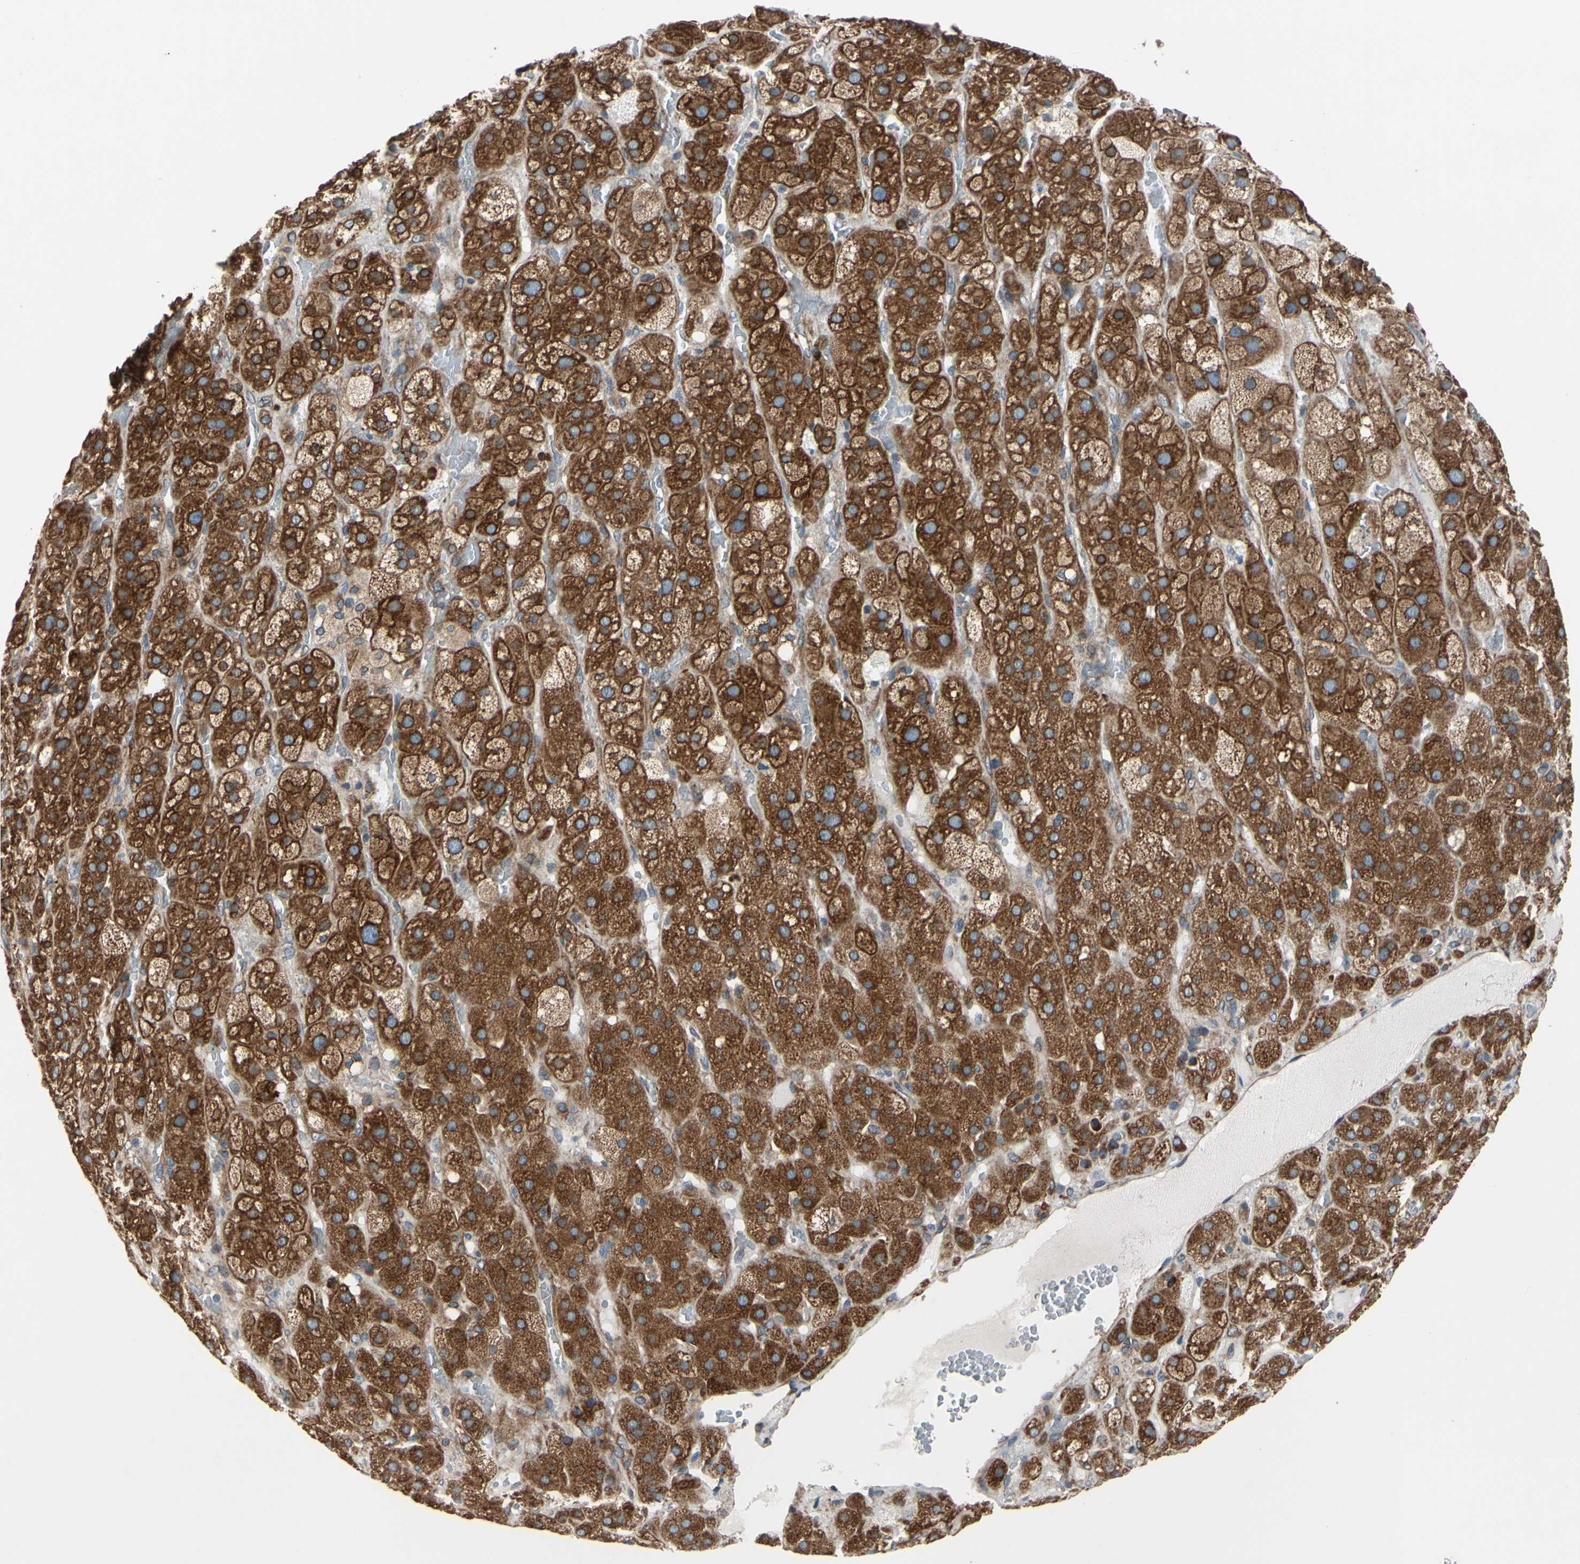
{"staining": {"intensity": "strong", "quantity": ">75%", "location": "cytoplasmic/membranous"}, "tissue": "adrenal gland", "cell_type": "Glandular cells", "image_type": "normal", "snomed": [{"axis": "morphology", "description": "Normal tissue, NOS"}, {"axis": "topography", "description": "Adrenal gland"}], "caption": "IHC image of benign adrenal gland: adrenal gland stained using IHC reveals high levels of strong protein expression localized specifically in the cytoplasmic/membranous of glandular cells, appearing as a cytoplasmic/membranous brown color.", "gene": "CLCC1", "patient": {"sex": "female", "age": 47}}